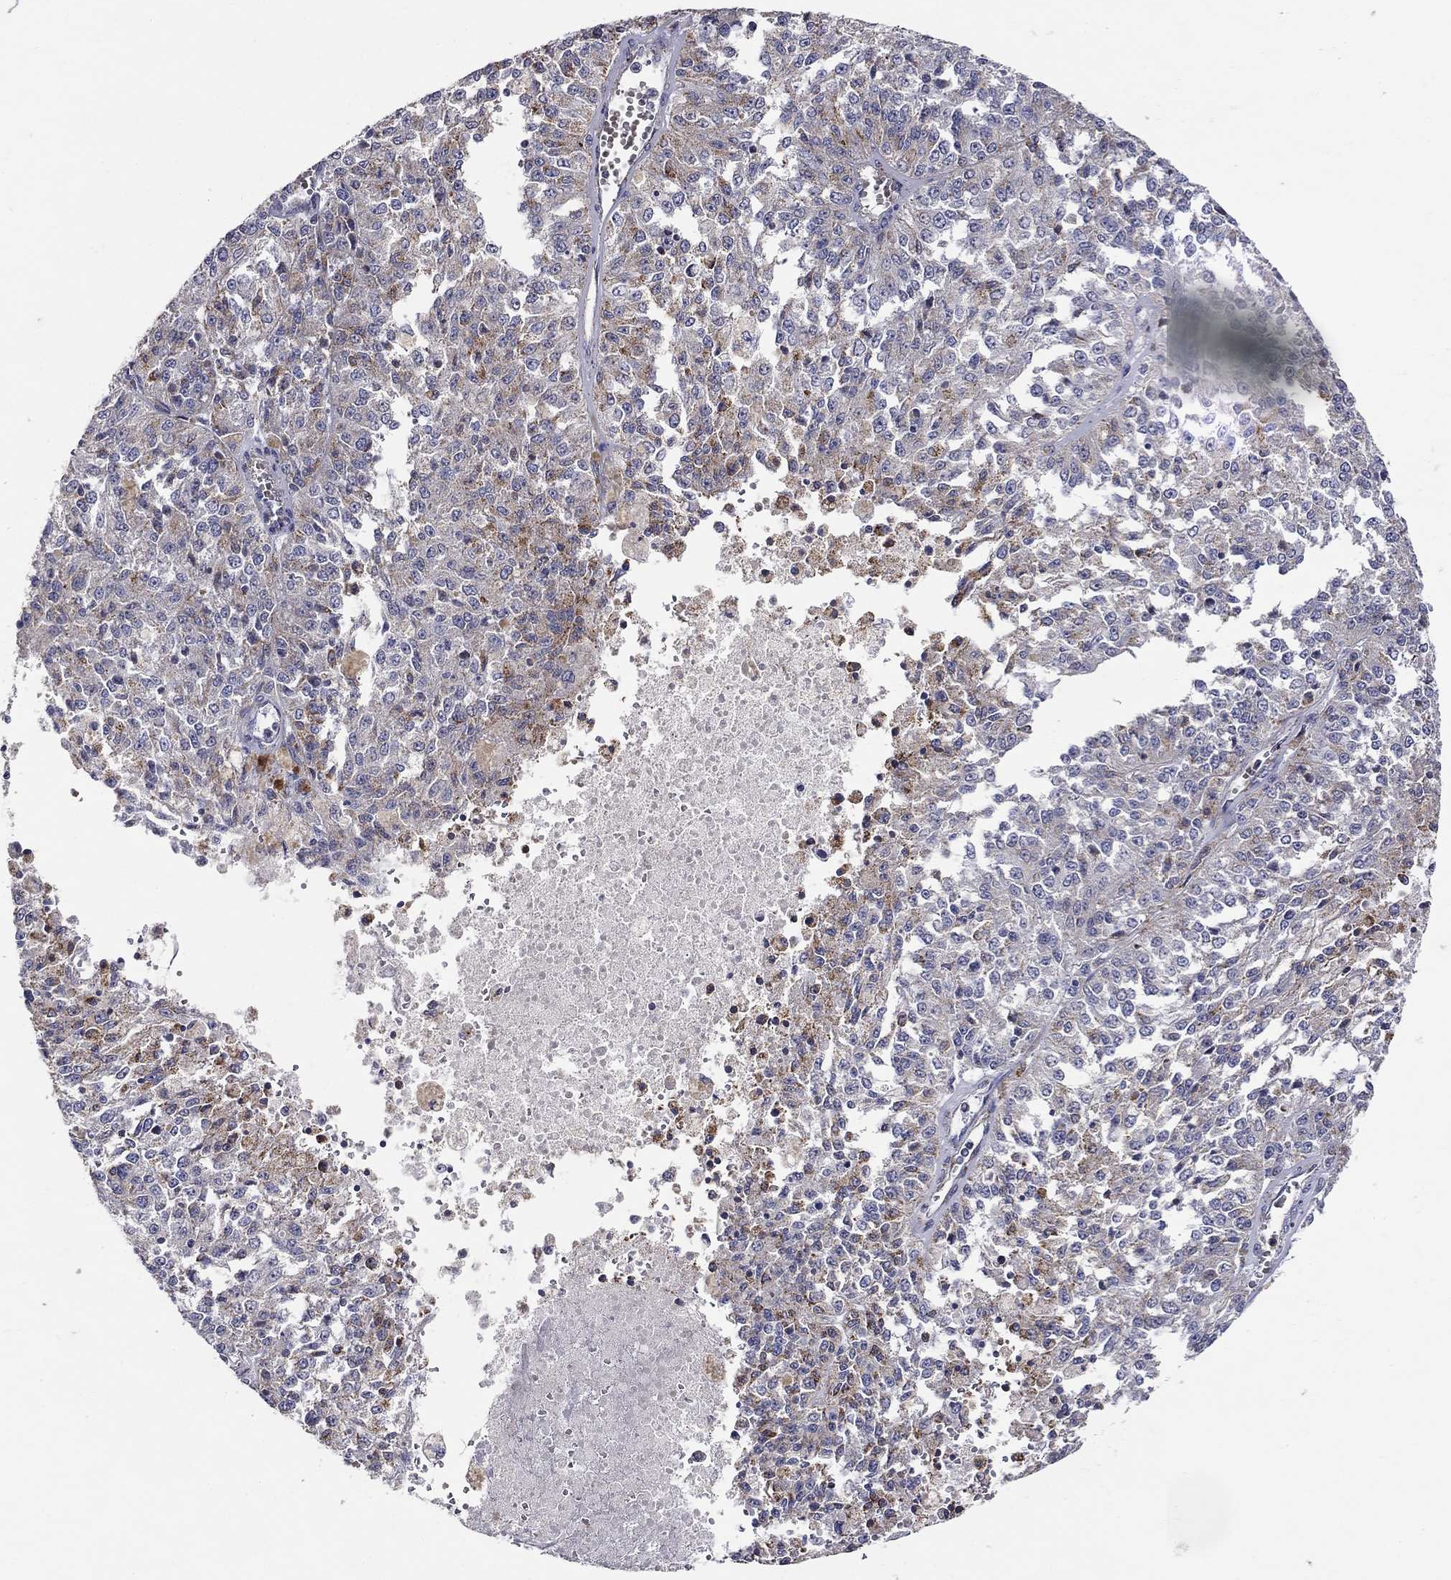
{"staining": {"intensity": "weak", "quantity": "25%-75%", "location": "cytoplasmic/membranous"}, "tissue": "melanoma", "cell_type": "Tumor cells", "image_type": "cancer", "snomed": [{"axis": "morphology", "description": "Malignant melanoma, Metastatic site"}, {"axis": "topography", "description": "Lymph node"}], "caption": "Brown immunohistochemical staining in melanoma demonstrates weak cytoplasmic/membranous positivity in approximately 25%-75% of tumor cells.", "gene": "HMX2", "patient": {"sex": "female", "age": 64}}